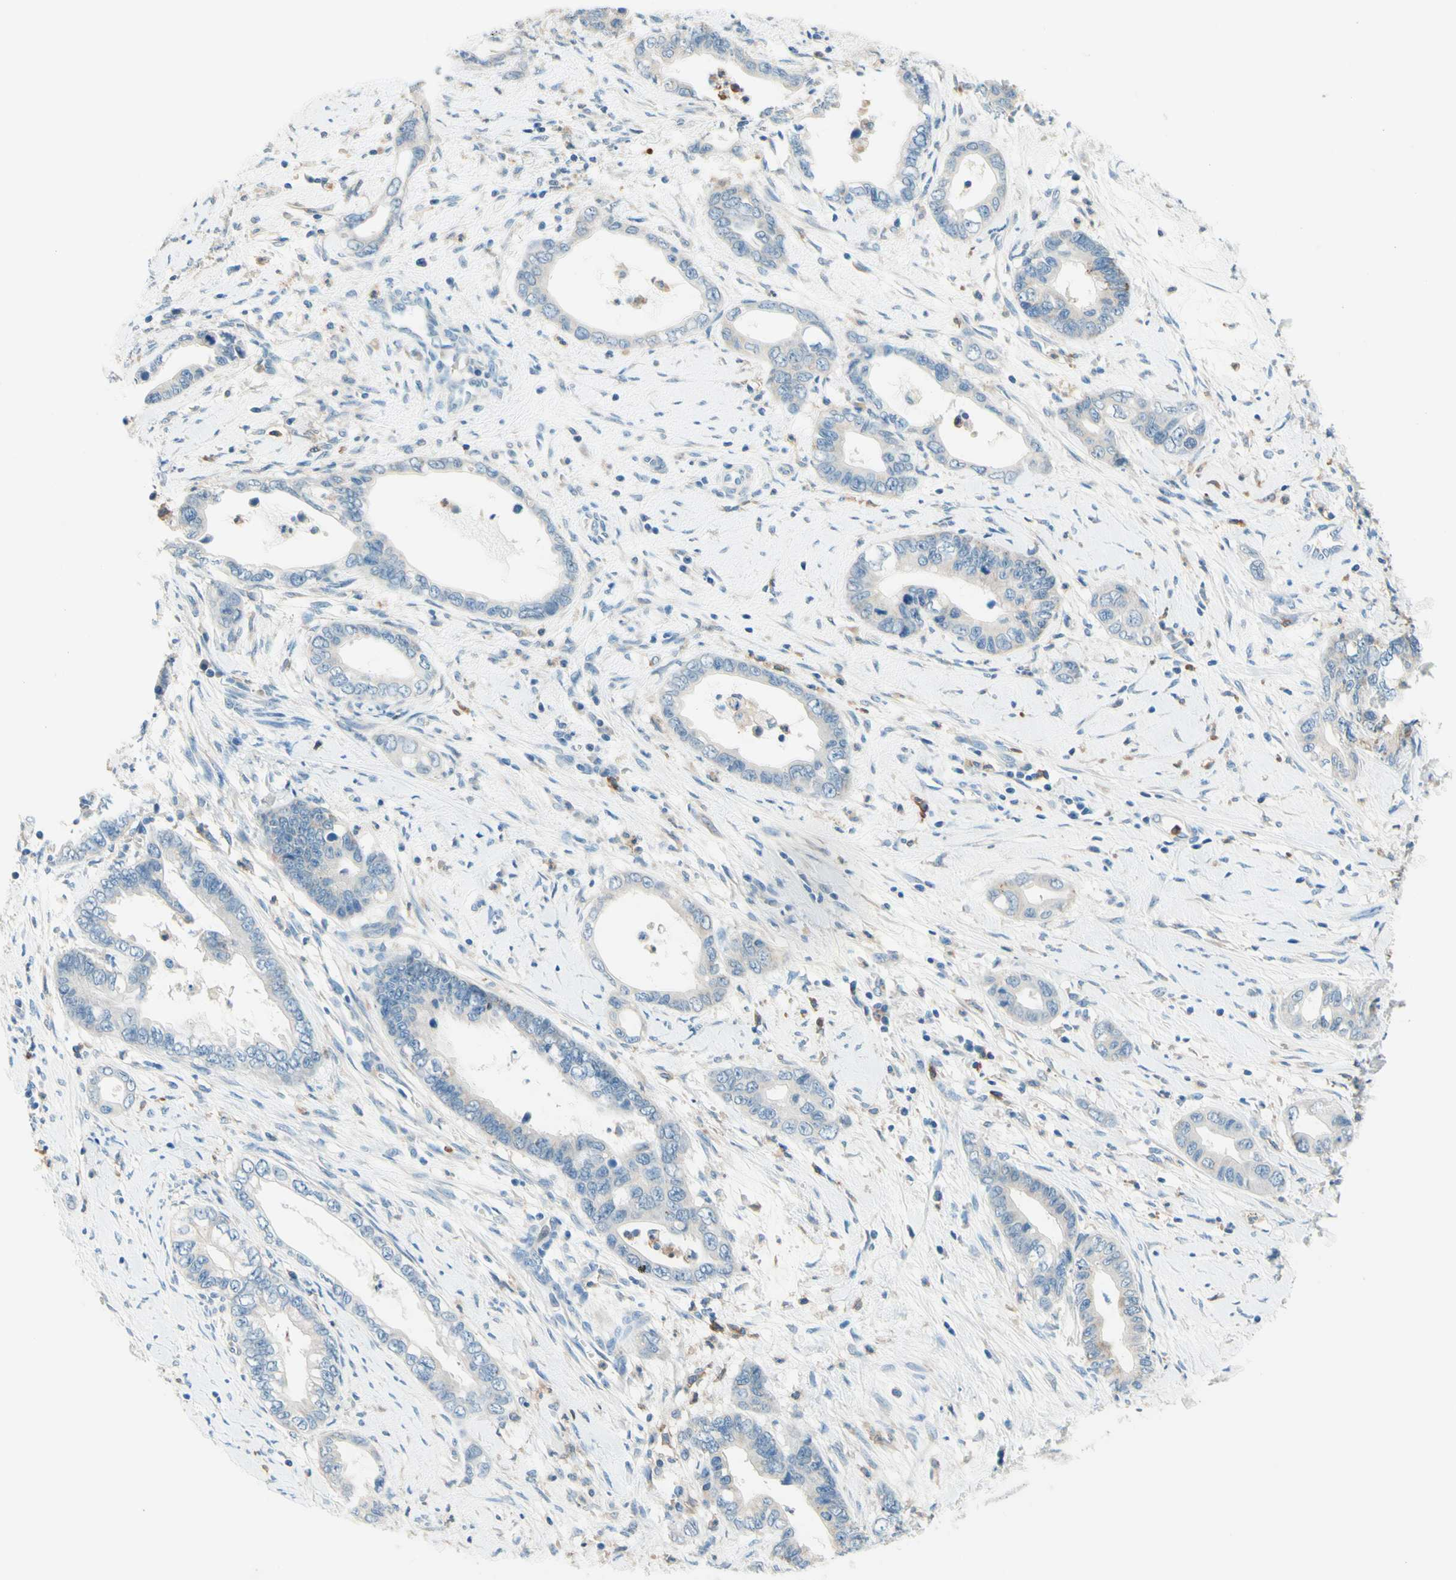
{"staining": {"intensity": "negative", "quantity": "none", "location": "none"}, "tissue": "cervical cancer", "cell_type": "Tumor cells", "image_type": "cancer", "snomed": [{"axis": "morphology", "description": "Adenocarcinoma, NOS"}, {"axis": "topography", "description": "Cervix"}], "caption": "Immunohistochemistry (IHC) of human adenocarcinoma (cervical) shows no staining in tumor cells.", "gene": "SIGLEC9", "patient": {"sex": "female", "age": 44}}